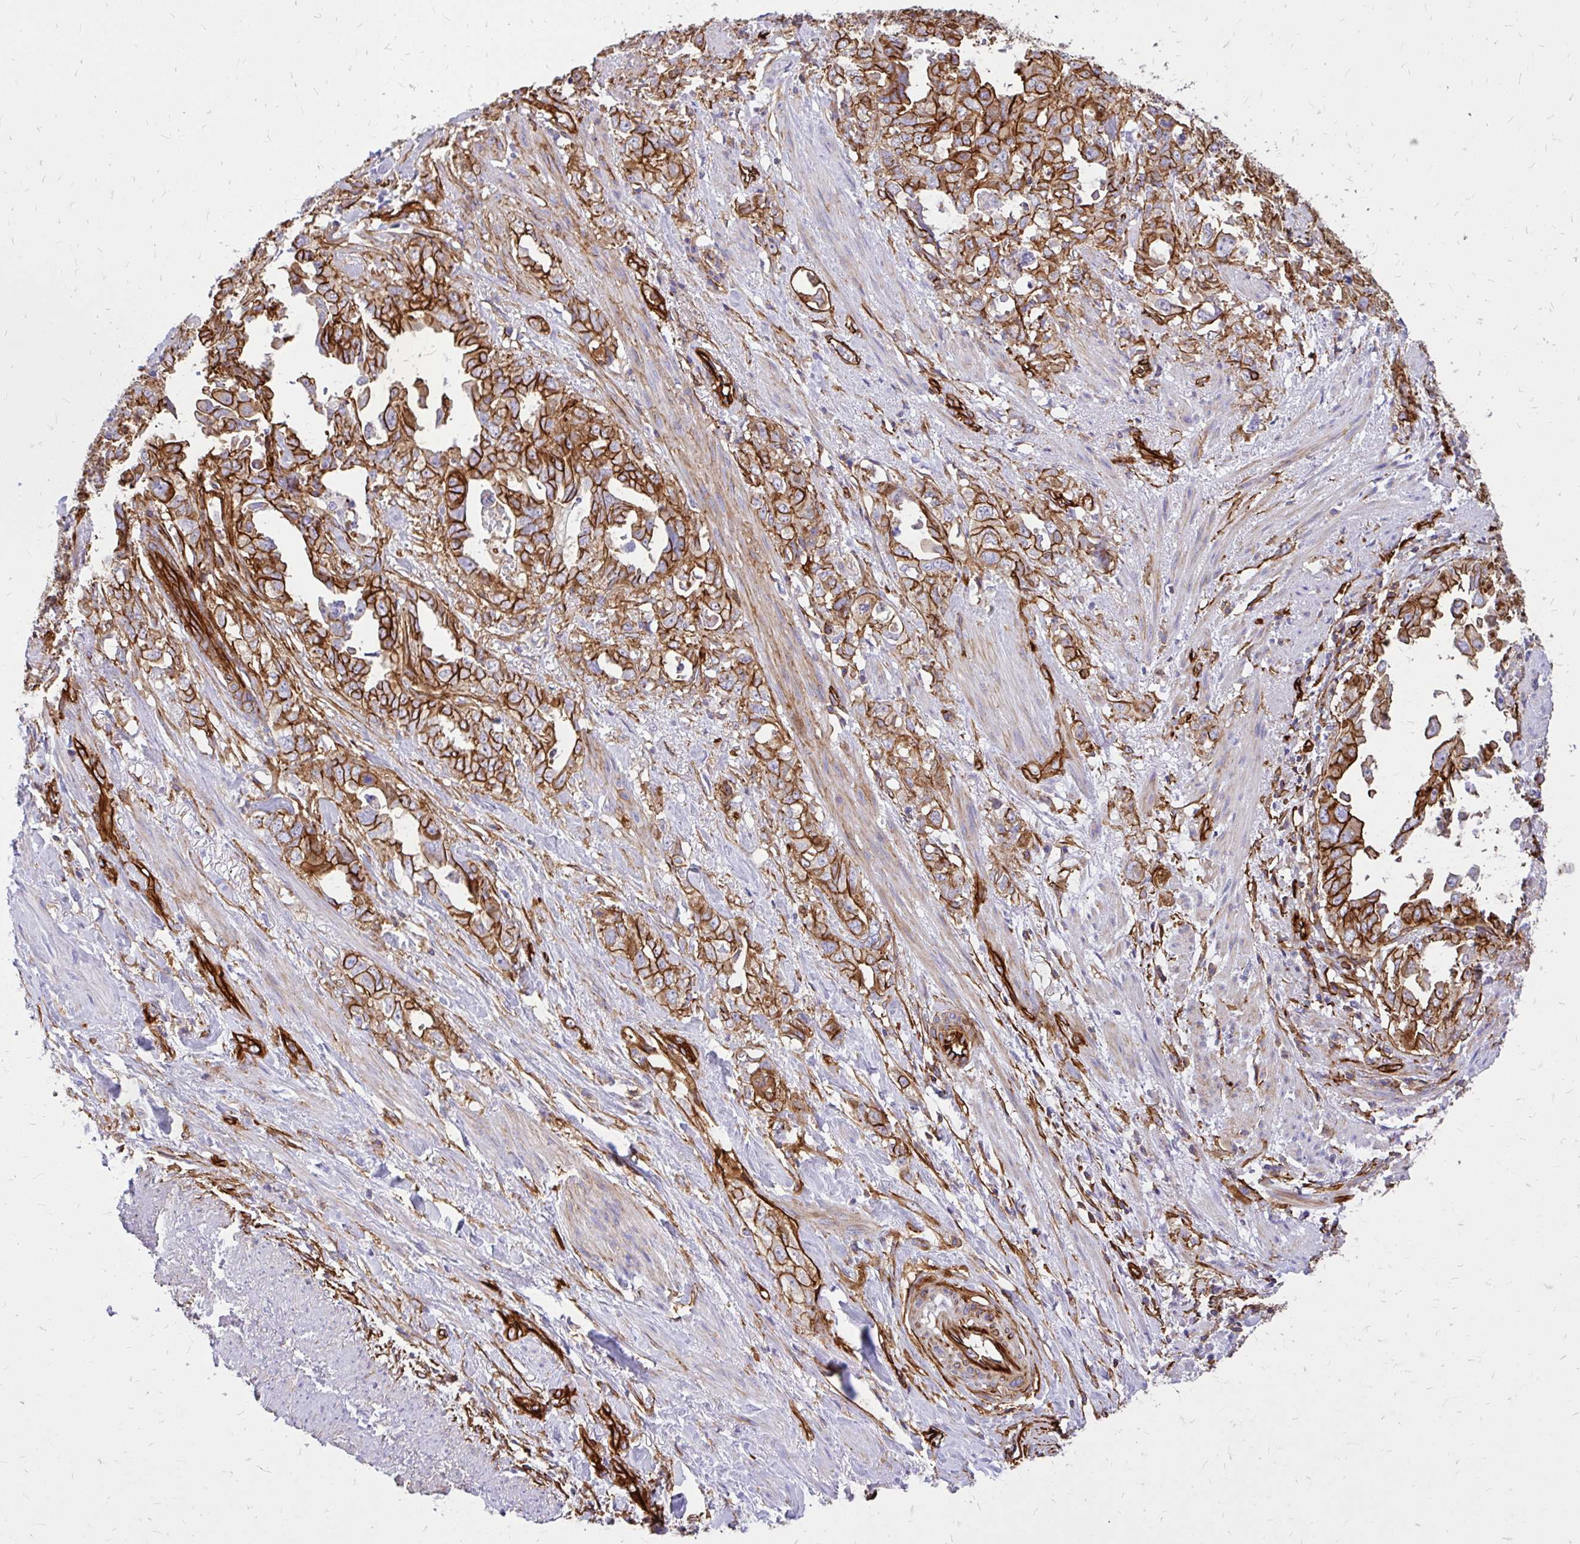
{"staining": {"intensity": "moderate", "quantity": ">75%", "location": "cytoplasmic/membranous"}, "tissue": "endometrial cancer", "cell_type": "Tumor cells", "image_type": "cancer", "snomed": [{"axis": "morphology", "description": "Adenocarcinoma, NOS"}, {"axis": "topography", "description": "Endometrium"}], "caption": "IHC (DAB (3,3'-diaminobenzidine)) staining of human adenocarcinoma (endometrial) demonstrates moderate cytoplasmic/membranous protein staining in about >75% of tumor cells. (Brightfield microscopy of DAB IHC at high magnification).", "gene": "MAP1LC3B", "patient": {"sex": "female", "age": 65}}